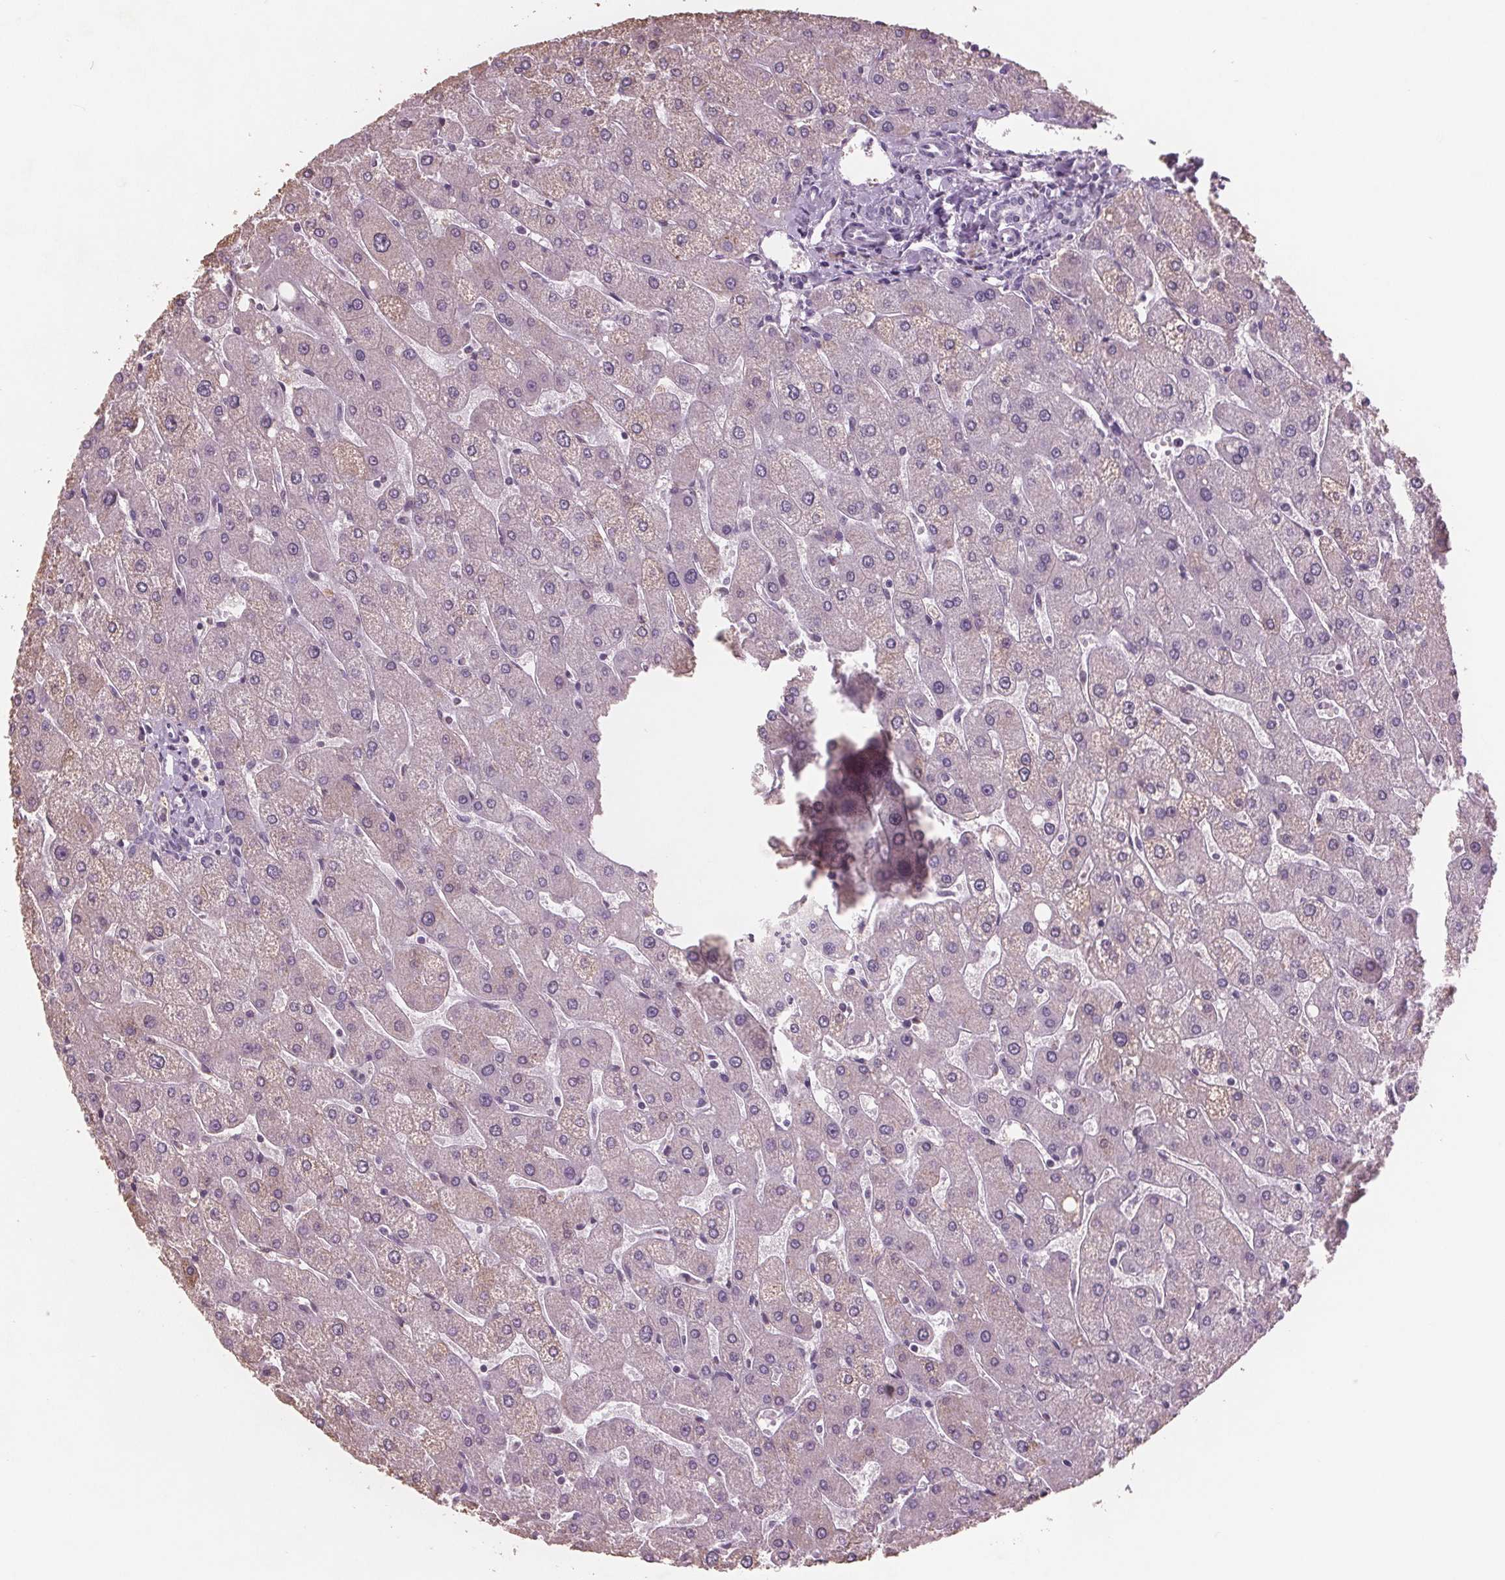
{"staining": {"intensity": "negative", "quantity": "none", "location": "none"}, "tissue": "liver", "cell_type": "Cholangiocytes", "image_type": "normal", "snomed": [{"axis": "morphology", "description": "Normal tissue, NOS"}, {"axis": "topography", "description": "Liver"}], "caption": "IHC of benign liver shows no expression in cholangiocytes. The staining was performed using DAB to visualize the protein expression in brown, while the nuclei were stained in blue with hematoxylin (Magnification: 20x).", "gene": "PTPN14", "patient": {"sex": "male", "age": 67}}